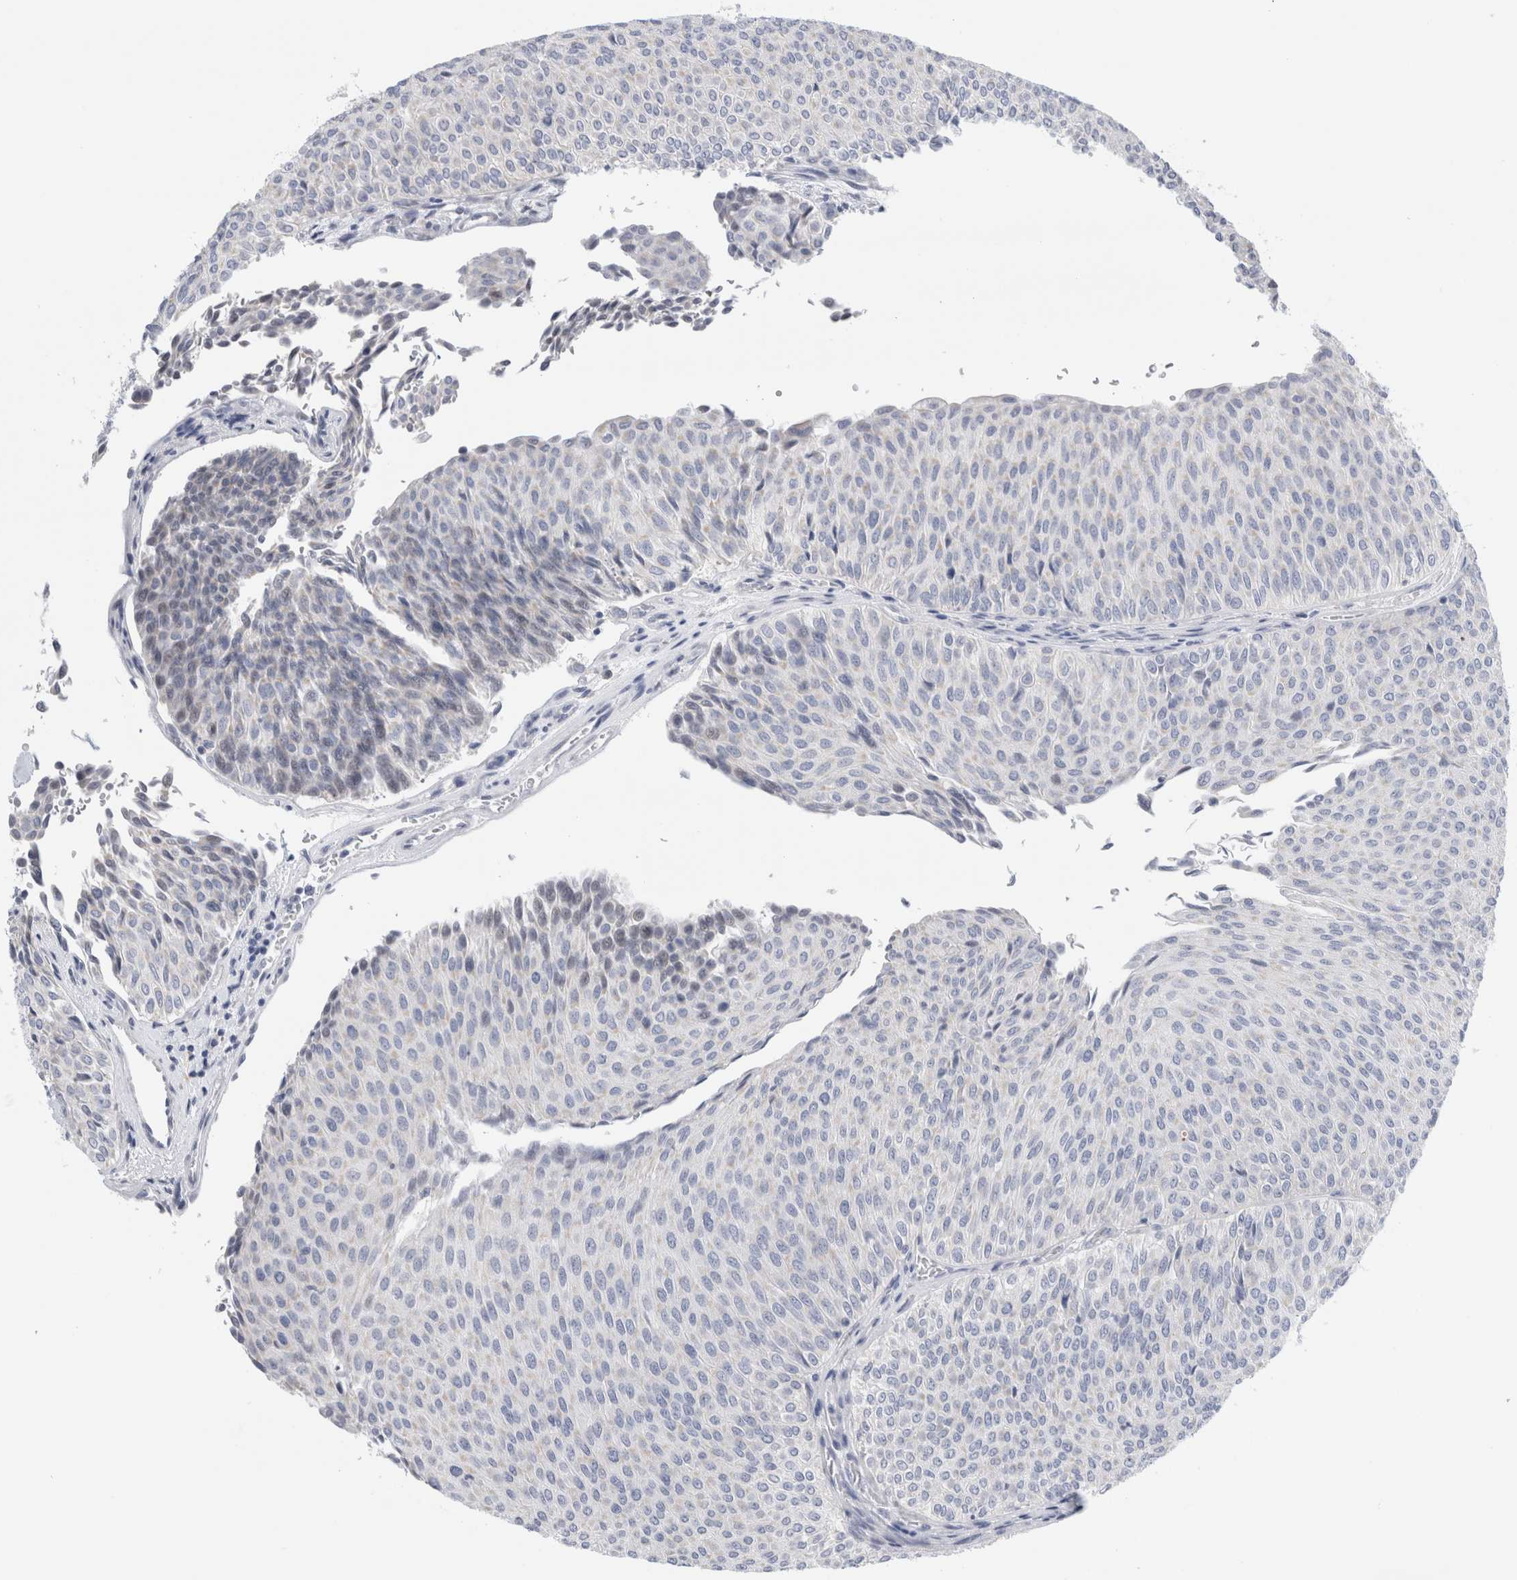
{"staining": {"intensity": "negative", "quantity": "none", "location": "none"}, "tissue": "urothelial cancer", "cell_type": "Tumor cells", "image_type": "cancer", "snomed": [{"axis": "morphology", "description": "Urothelial carcinoma, Low grade"}, {"axis": "topography", "description": "Urinary bladder"}], "caption": "Immunohistochemical staining of urothelial cancer exhibits no significant expression in tumor cells.", "gene": "SLC22A12", "patient": {"sex": "male", "age": 78}}